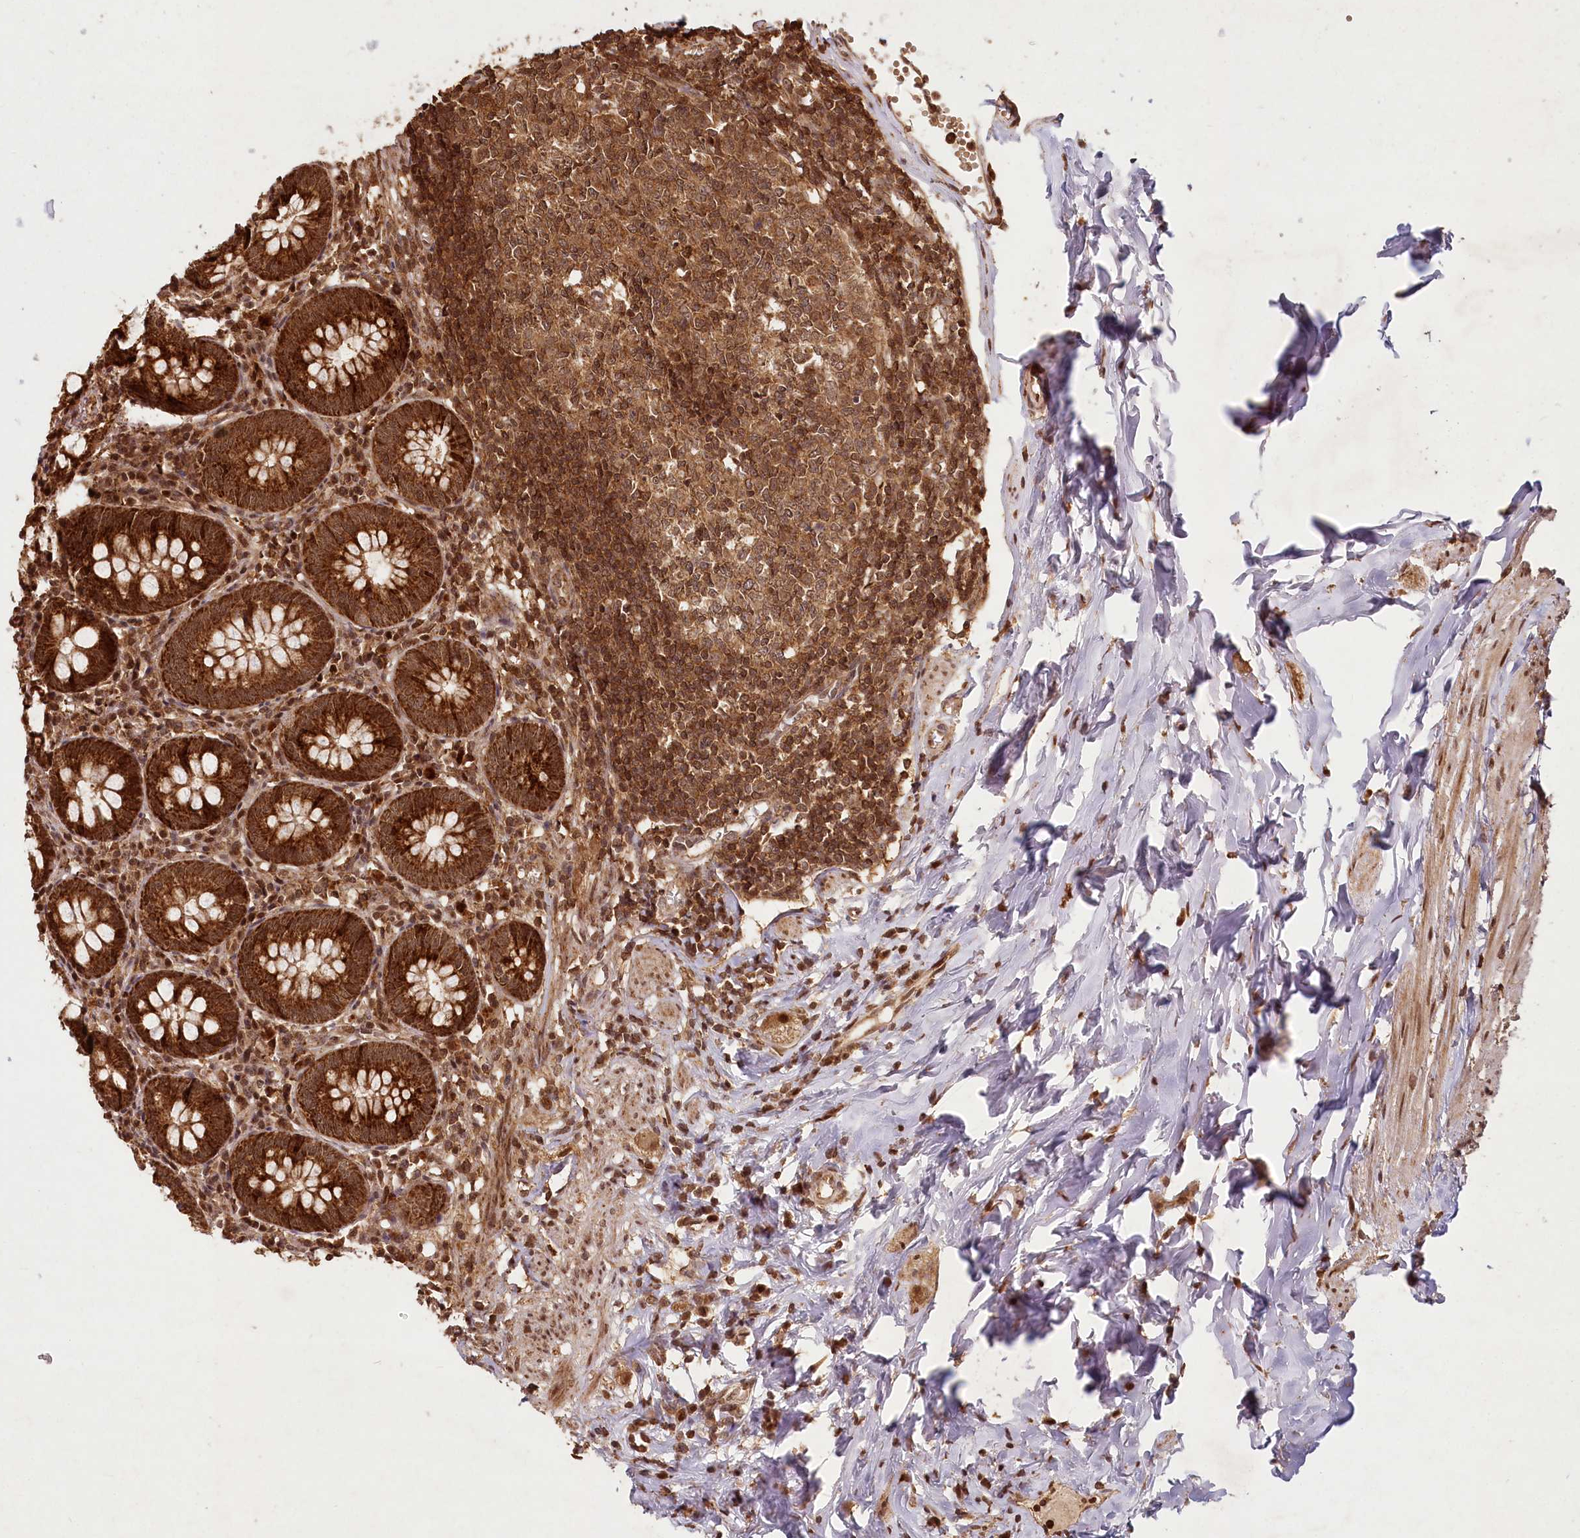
{"staining": {"intensity": "strong", "quantity": ">75%", "location": "cytoplasmic/membranous"}, "tissue": "appendix", "cell_type": "Glandular cells", "image_type": "normal", "snomed": [{"axis": "morphology", "description": "Normal tissue, NOS"}, {"axis": "topography", "description": "Appendix"}], "caption": "Protein positivity by IHC displays strong cytoplasmic/membranous positivity in about >75% of glandular cells in normal appendix. The staining is performed using DAB brown chromogen to label protein expression. The nuclei are counter-stained blue using hematoxylin.", "gene": "MICU1", "patient": {"sex": "female", "age": 54}}